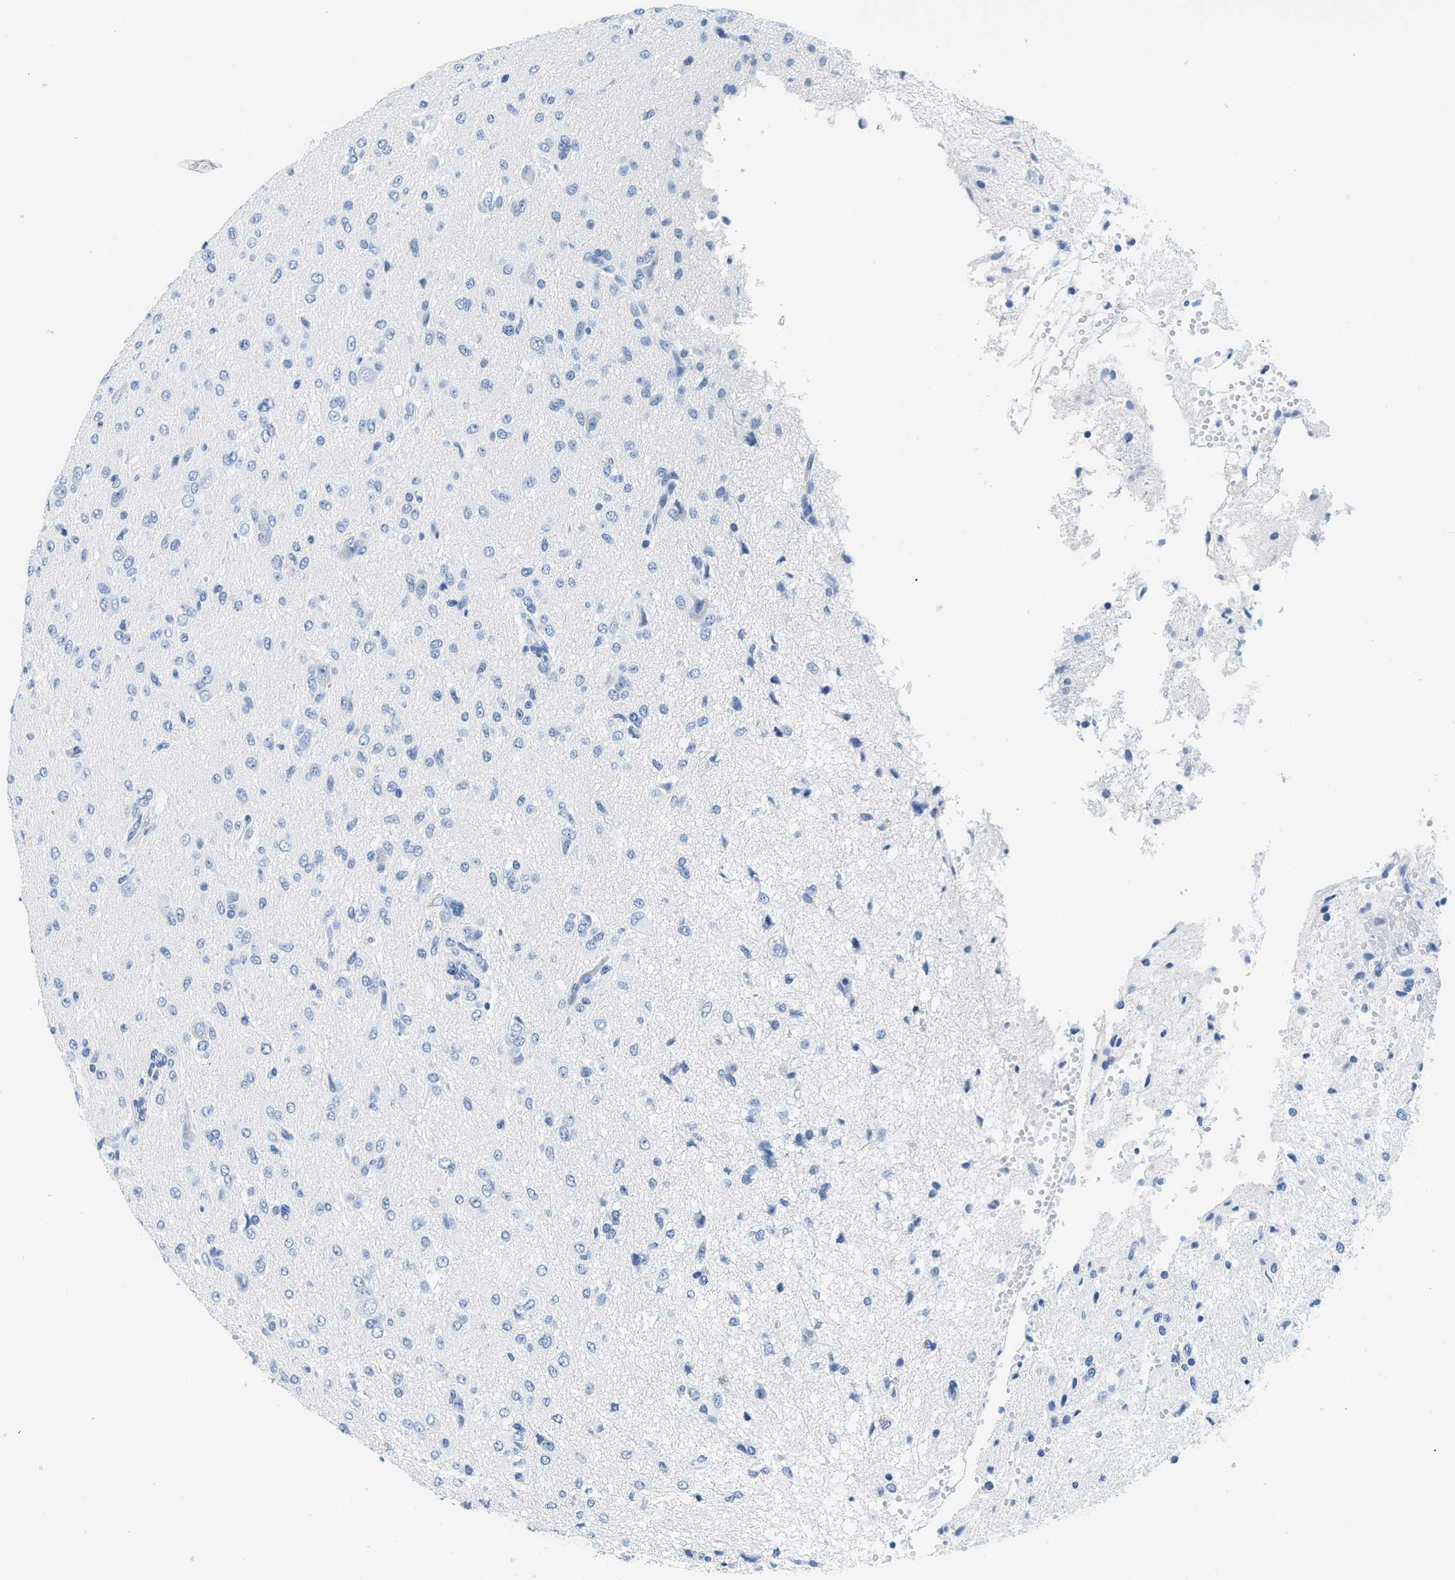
{"staining": {"intensity": "negative", "quantity": "none", "location": "none"}, "tissue": "glioma", "cell_type": "Tumor cells", "image_type": "cancer", "snomed": [{"axis": "morphology", "description": "Glioma, malignant, High grade"}, {"axis": "topography", "description": "Brain"}], "caption": "This is an IHC micrograph of glioma. There is no staining in tumor cells.", "gene": "GSN", "patient": {"sex": "female", "age": 59}}